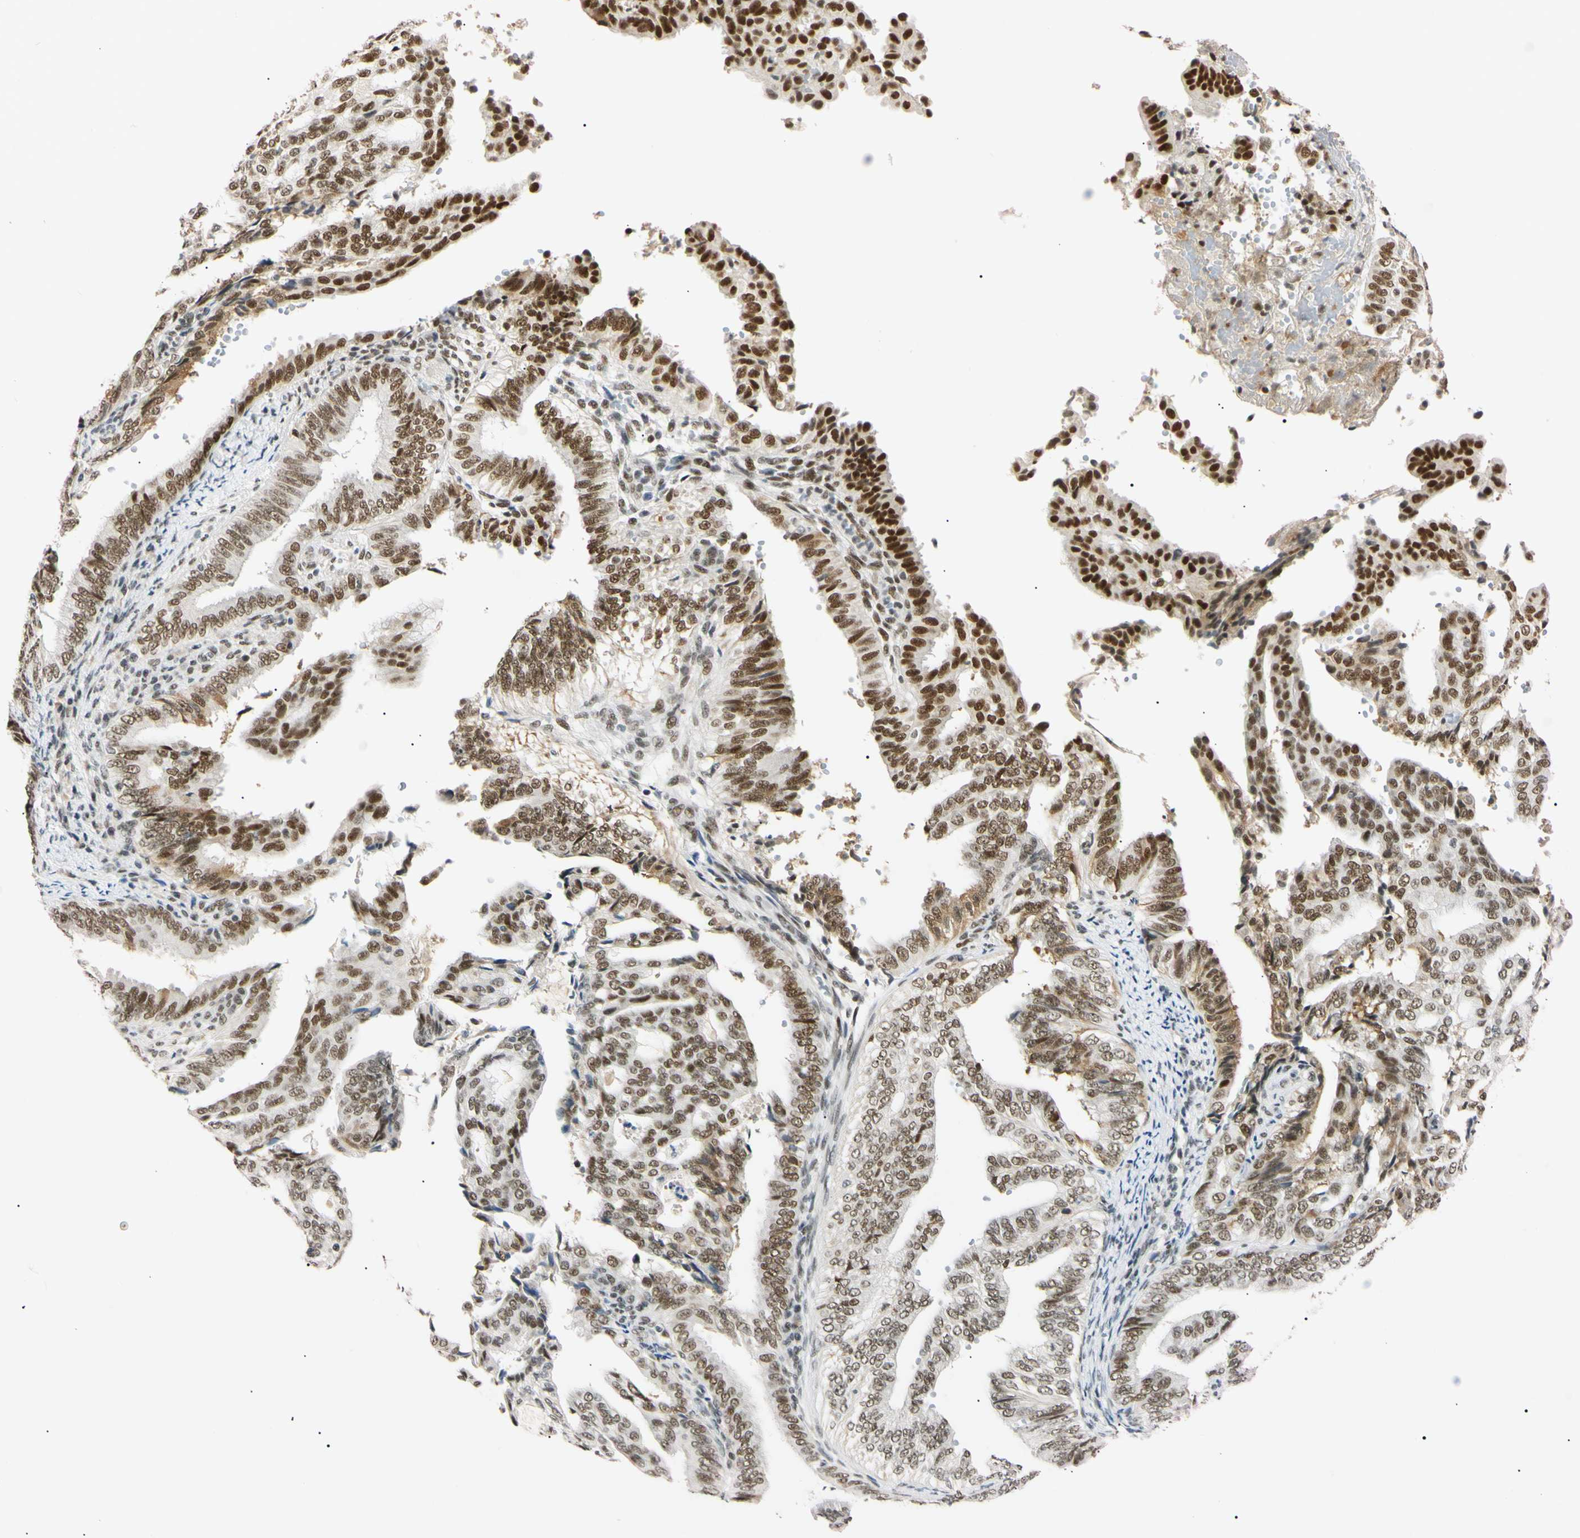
{"staining": {"intensity": "strong", "quantity": ">75%", "location": "nuclear"}, "tissue": "endometrial cancer", "cell_type": "Tumor cells", "image_type": "cancer", "snomed": [{"axis": "morphology", "description": "Adenocarcinoma, NOS"}, {"axis": "topography", "description": "Endometrium"}], "caption": "Adenocarcinoma (endometrial) stained with a protein marker shows strong staining in tumor cells.", "gene": "ZNF134", "patient": {"sex": "female", "age": 58}}